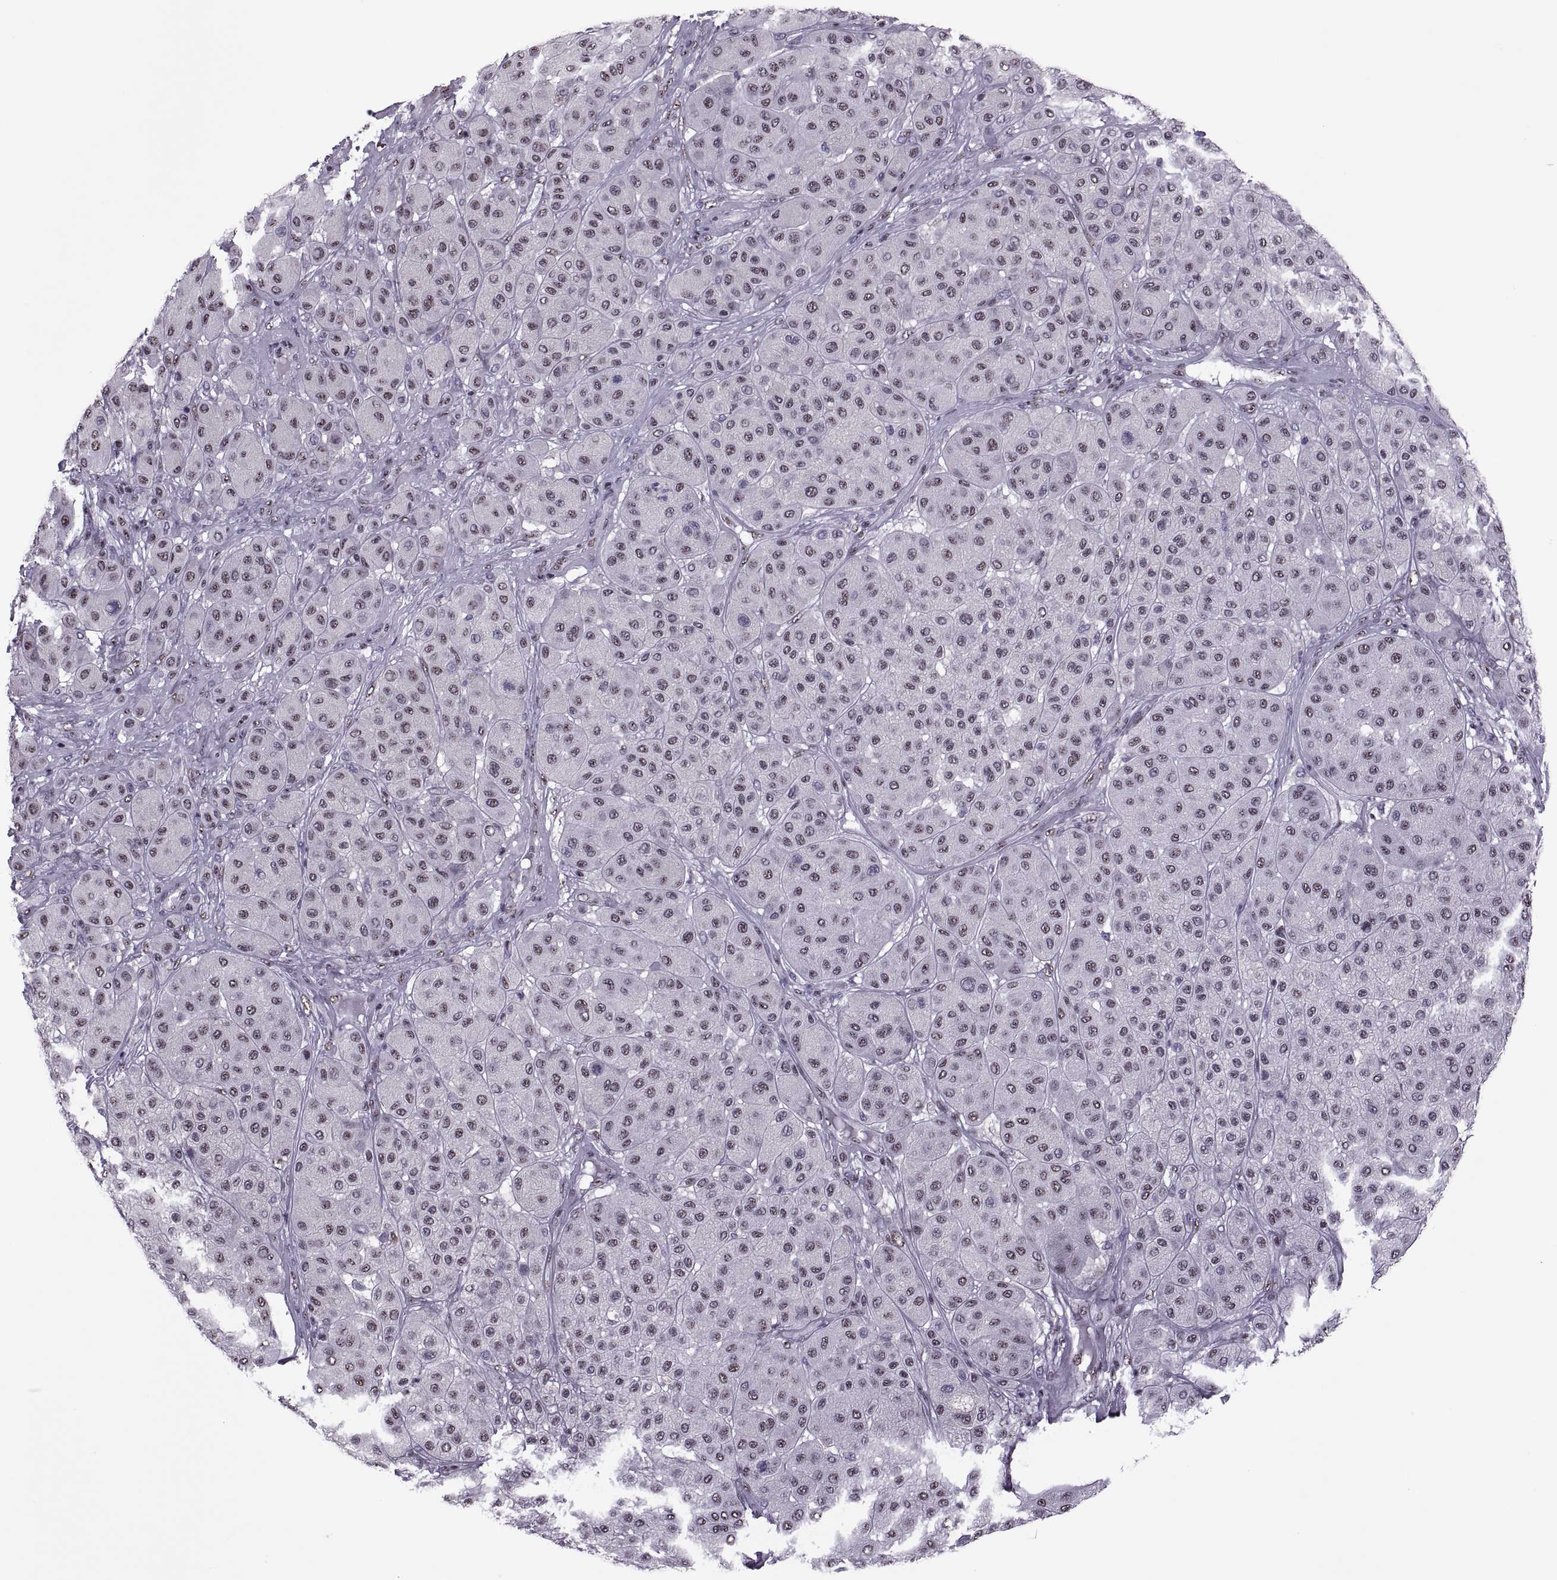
{"staining": {"intensity": "weak", "quantity": "25%-75%", "location": "nuclear"}, "tissue": "melanoma", "cell_type": "Tumor cells", "image_type": "cancer", "snomed": [{"axis": "morphology", "description": "Malignant melanoma, Metastatic site"}, {"axis": "topography", "description": "Smooth muscle"}], "caption": "Immunohistochemical staining of human malignant melanoma (metastatic site) reveals weak nuclear protein expression in about 25%-75% of tumor cells.", "gene": "MAGEA4", "patient": {"sex": "male", "age": 41}}